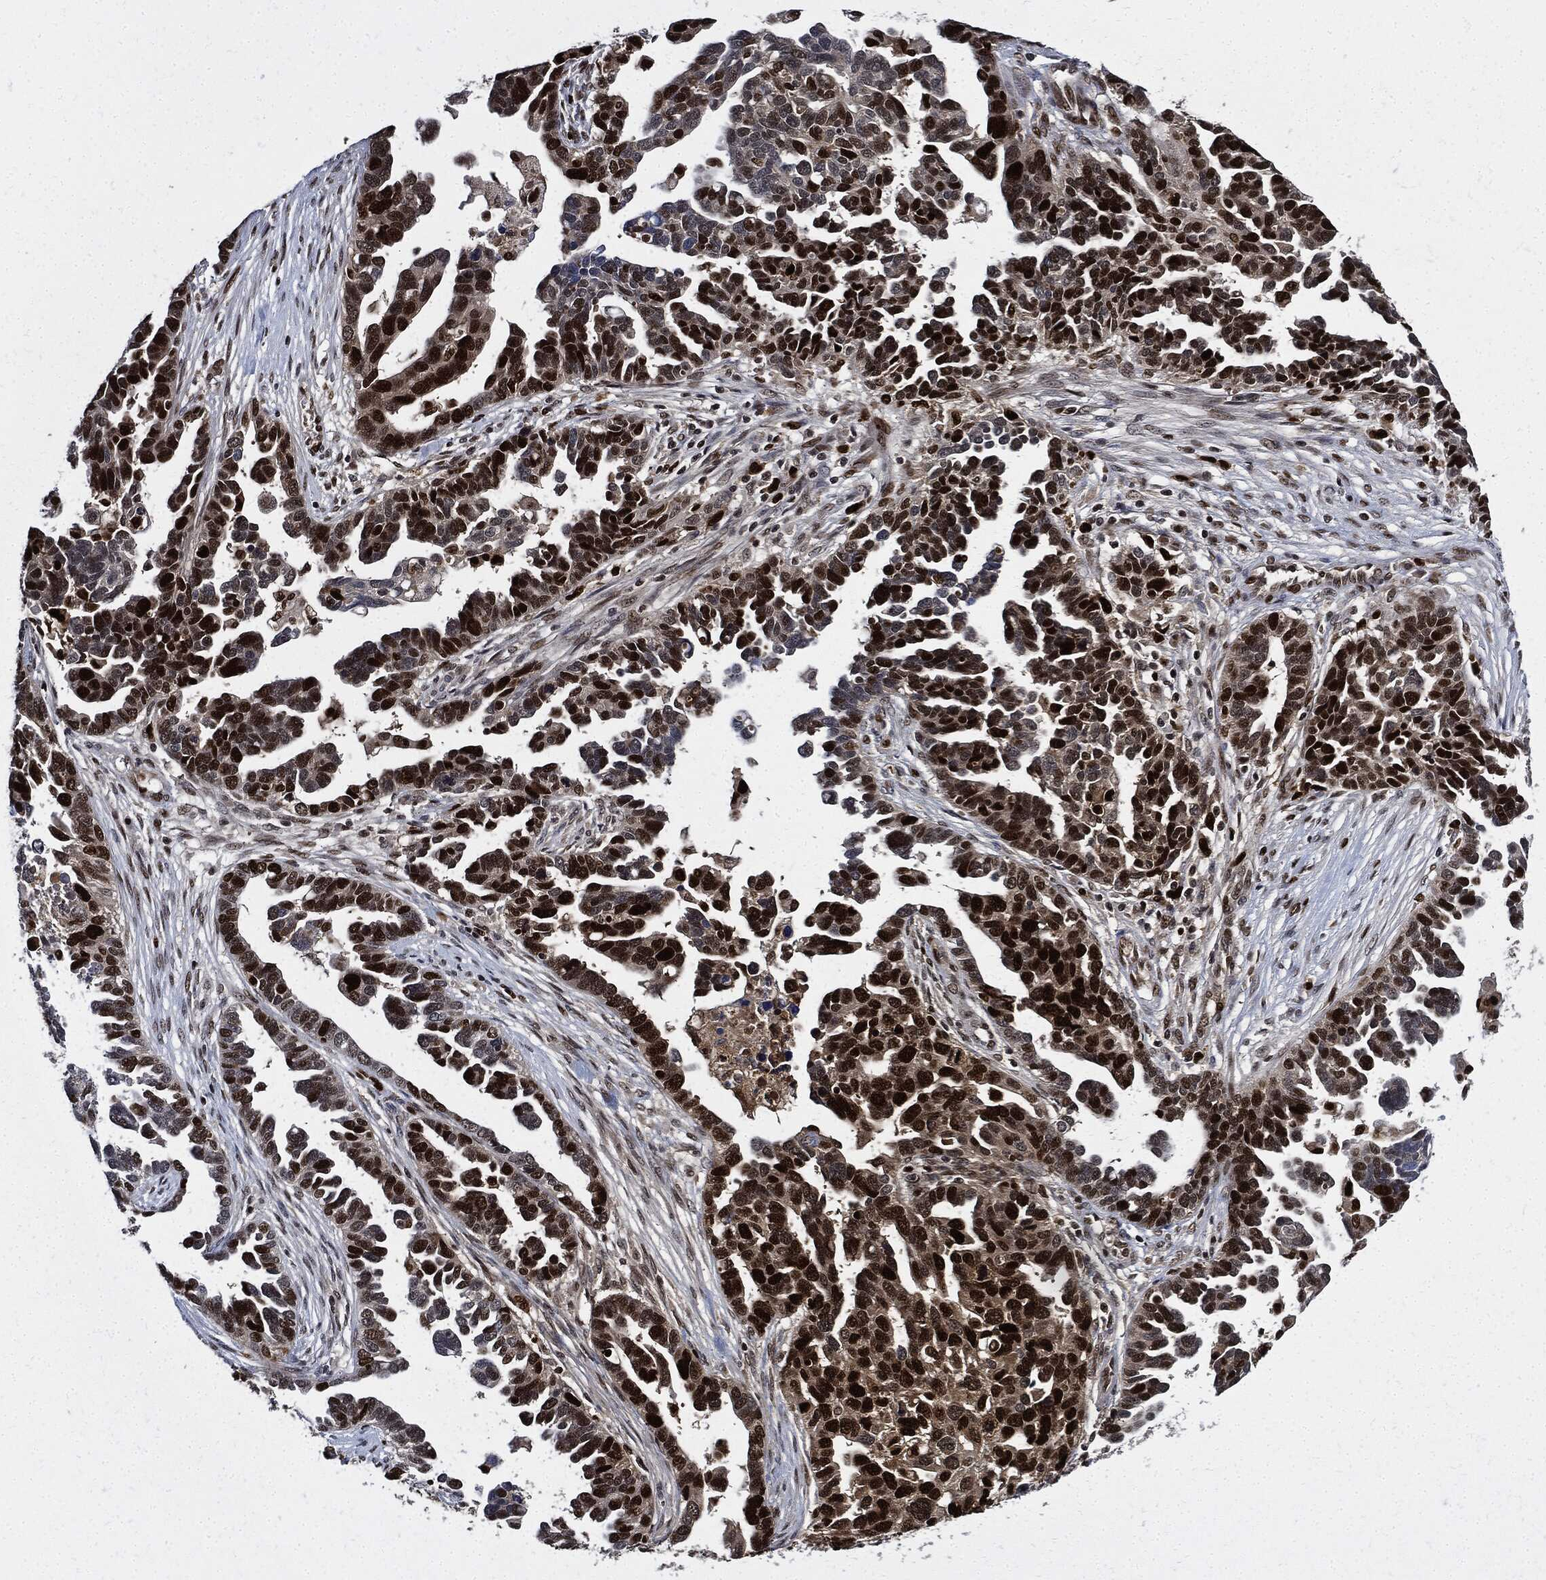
{"staining": {"intensity": "strong", "quantity": ">75%", "location": "nuclear"}, "tissue": "ovarian cancer", "cell_type": "Tumor cells", "image_type": "cancer", "snomed": [{"axis": "morphology", "description": "Cystadenocarcinoma, serous, NOS"}, {"axis": "topography", "description": "Ovary"}], "caption": "IHC image of human ovarian cancer stained for a protein (brown), which reveals high levels of strong nuclear expression in about >75% of tumor cells.", "gene": "PCNA", "patient": {"sex": "female", "age": 54}}